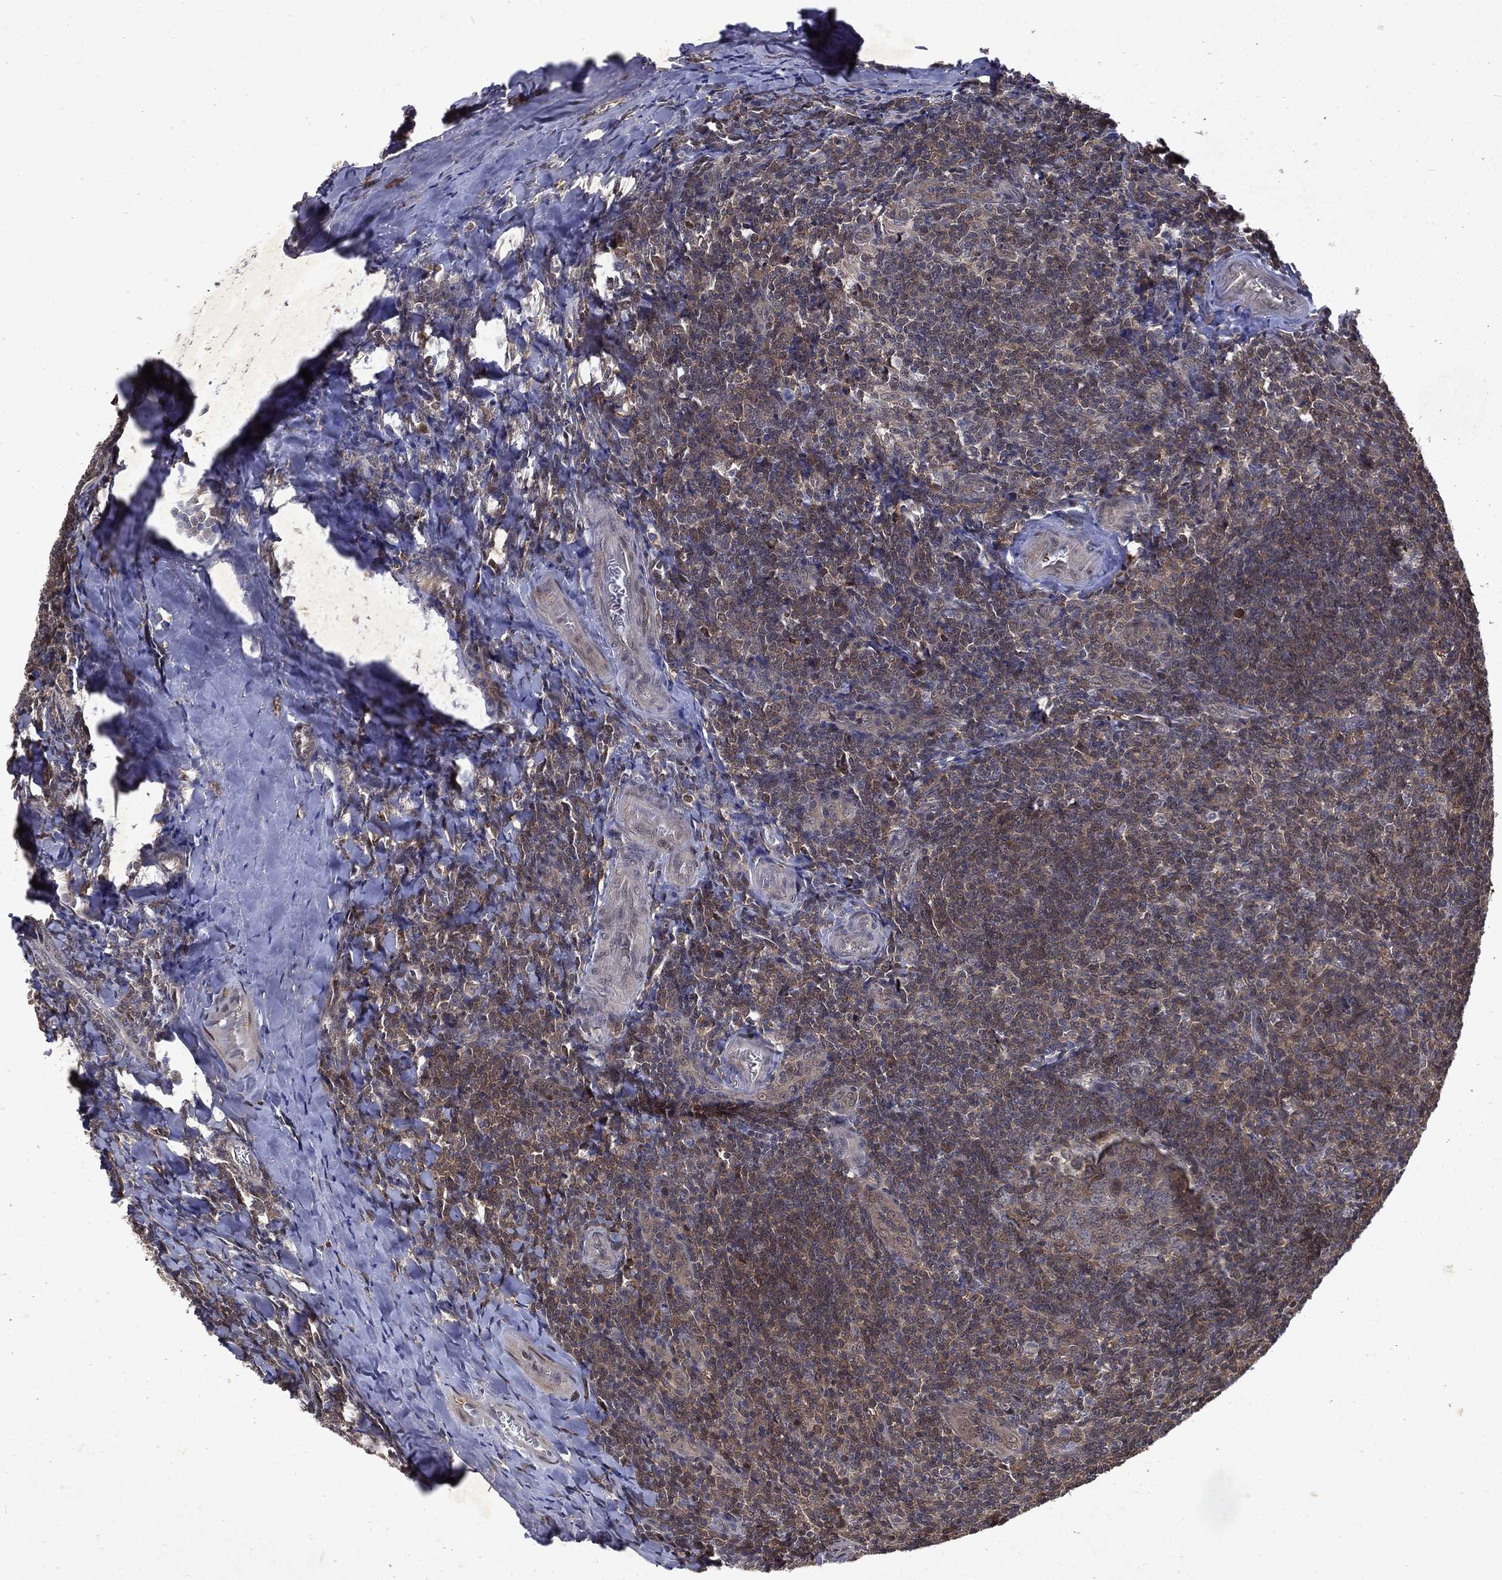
{"staining": {"intensity": "moderate", "quantity": "<25%", "location": "cytoplasmic/membranous,nuclear"}, "tissue": "tonsil", "cell_type": "Germinal center cells", "image_type": "normal", "snomed": [{"axis": "morphology", "description": "Normal tissue, NOS"}, {"axis": "topography", "description": "Tonsil"}], "caption": "Benign tonsil demonstrates moderate cytoplasmic/membranous,nuclear staining in about <25% of germinal center cells, visualized by immunohistochemistry.", "gene": "MTAP", "patient": {"sex": "male", "age": 20}}